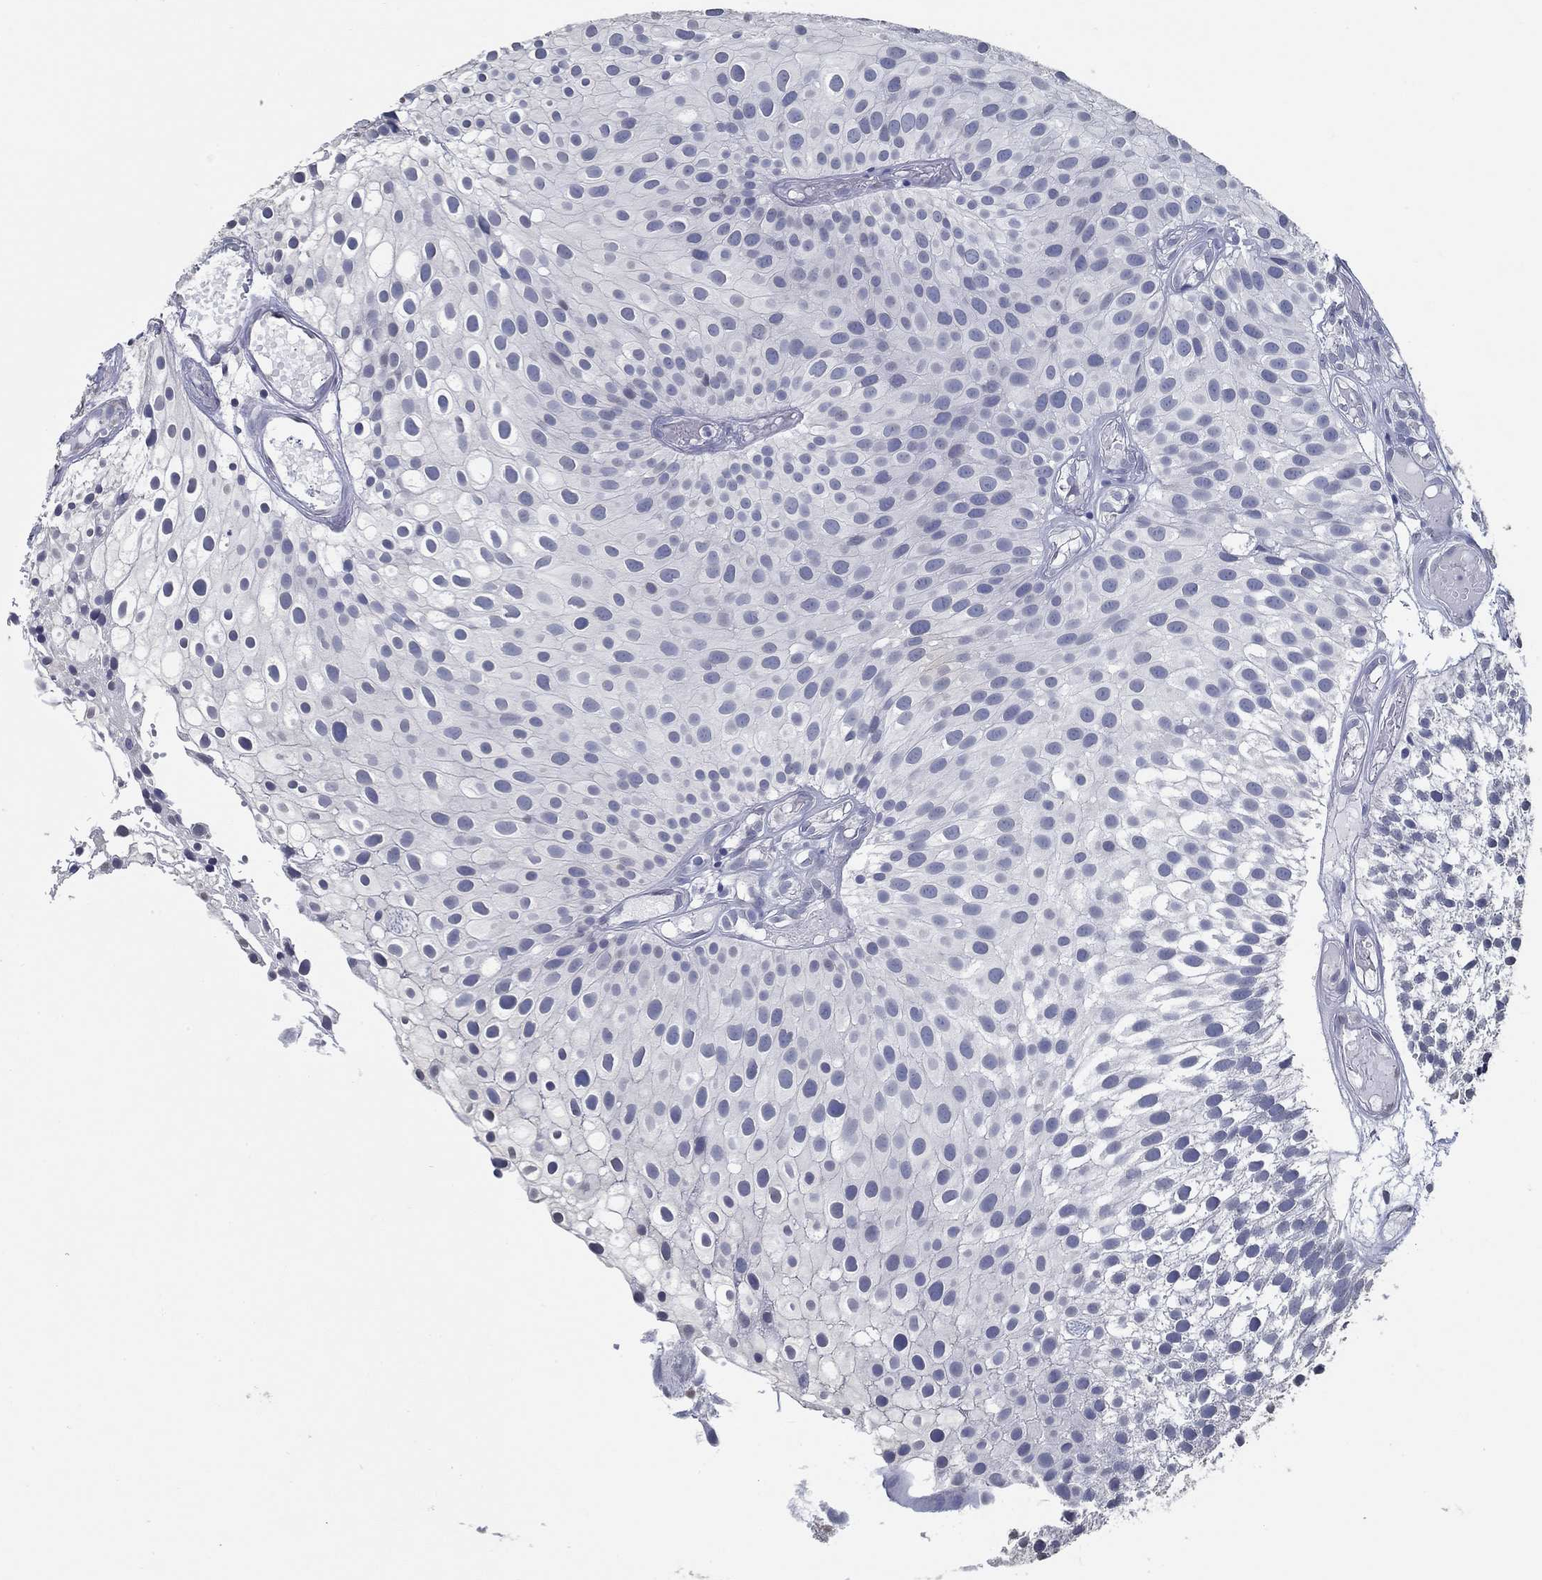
{"staining": {"intensity": "negative", "quantity": "none", "location": "none"}, "tissue": "urothelial cancer", "cell_type": "Tumor cells", "image_type": "cancer", "snomed": [{"axis": "morphology", "description": "Urothelial carcinoma, Low grade"}, {"axis": "topography", "description": "Urinary bladder"}], "caption": "A high-resolution micrograph shows immunohistochemistry staining of urothelial cancer, which shows no significant expression in tumor cells.", "gene": "NUP155", "patient": {"sex": "male", "age": 79}}